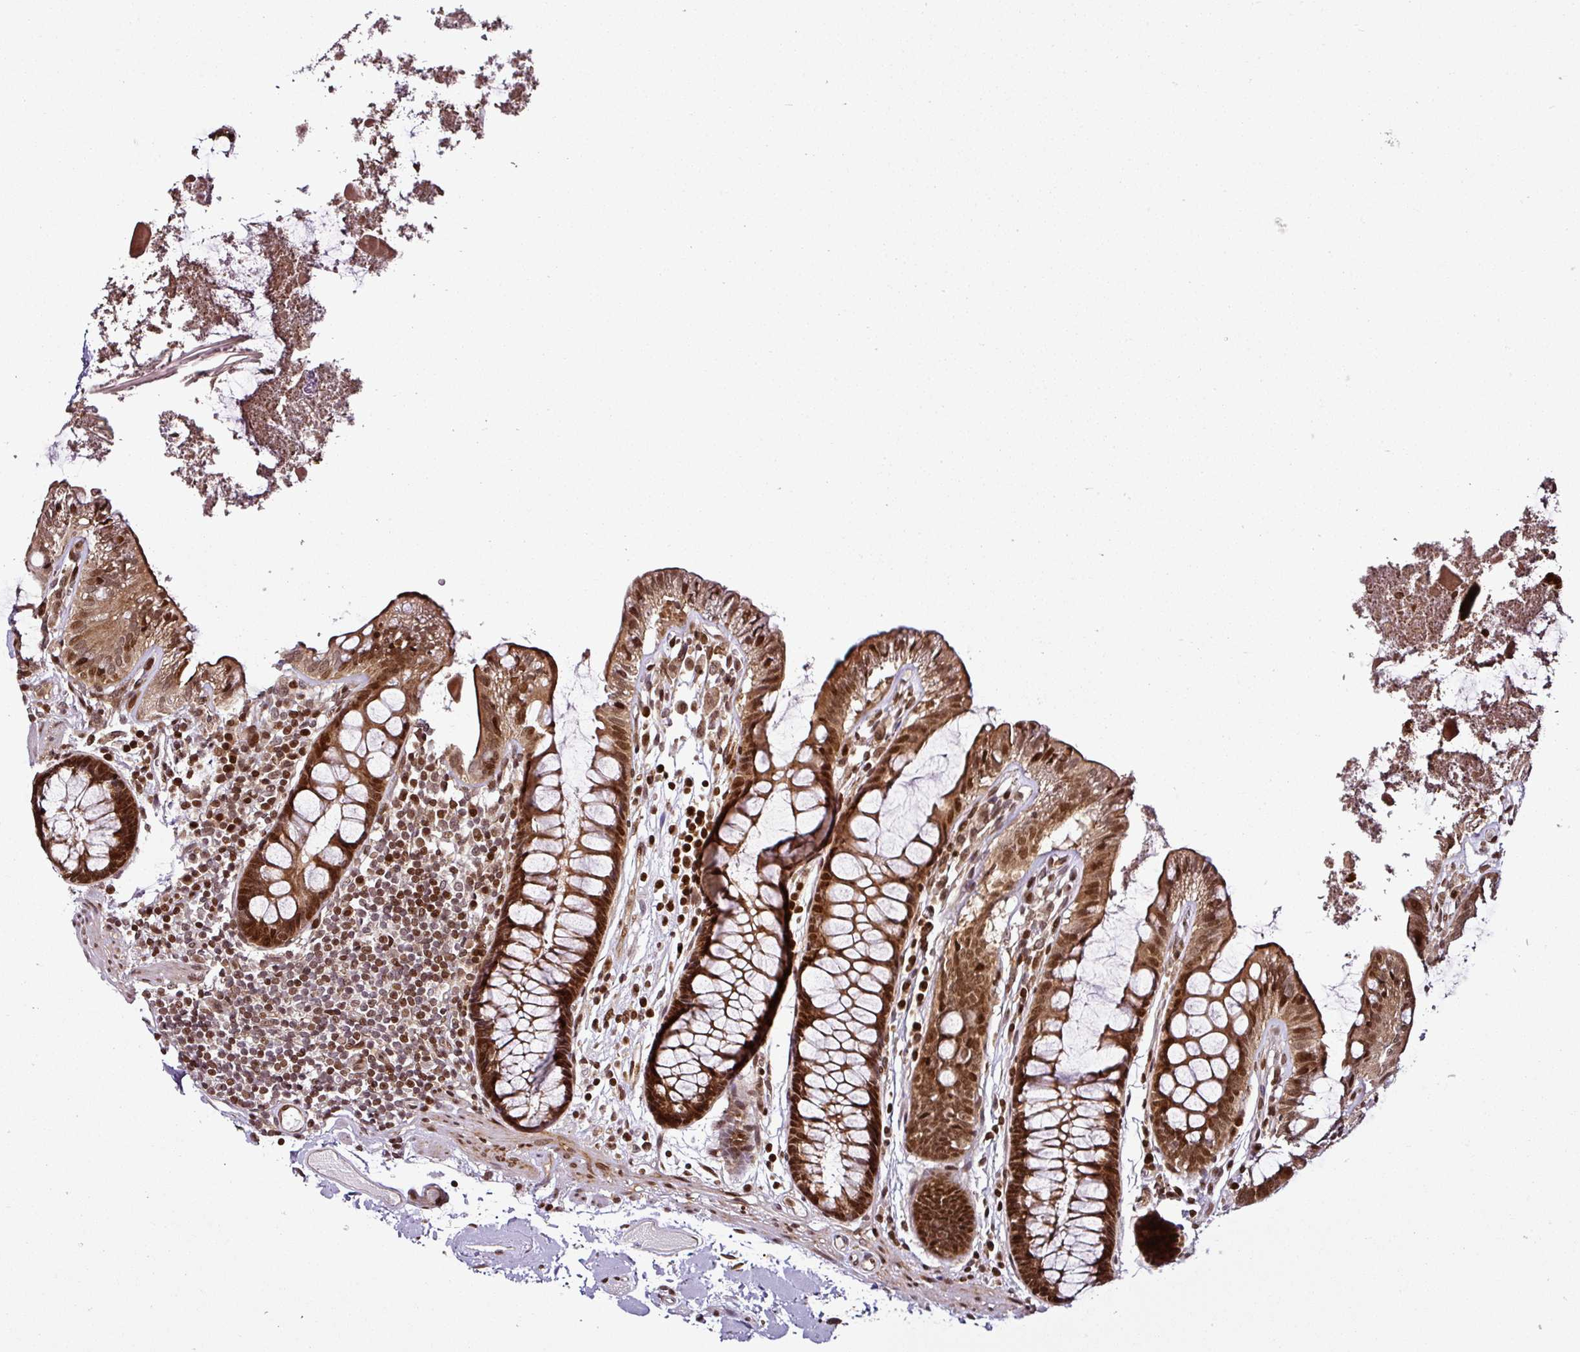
{"staining": {"intensity": "moderate", "quantity": ">75%", "location": "nuclear"}, "tissue": "colon", "cell_type": "Endothelial cells", "image_type": "normal", "snomed": [{"axis": "morphology", "description": "Normal tissue, NOS"}, {"axis": "topography", "description": "Colon"}], "caption": "Immunohistochemical staining of unremarkable human colon reveals >75% levels of moderate nuclear protein staining in approximately >75% of endothelial cells. (DAB (3,3'-diaminobenzidine) = brown stain, brightfield microscopy at high magnification).", "gene": "COPRS", "patient": {"sex": "male", "age": 84}}